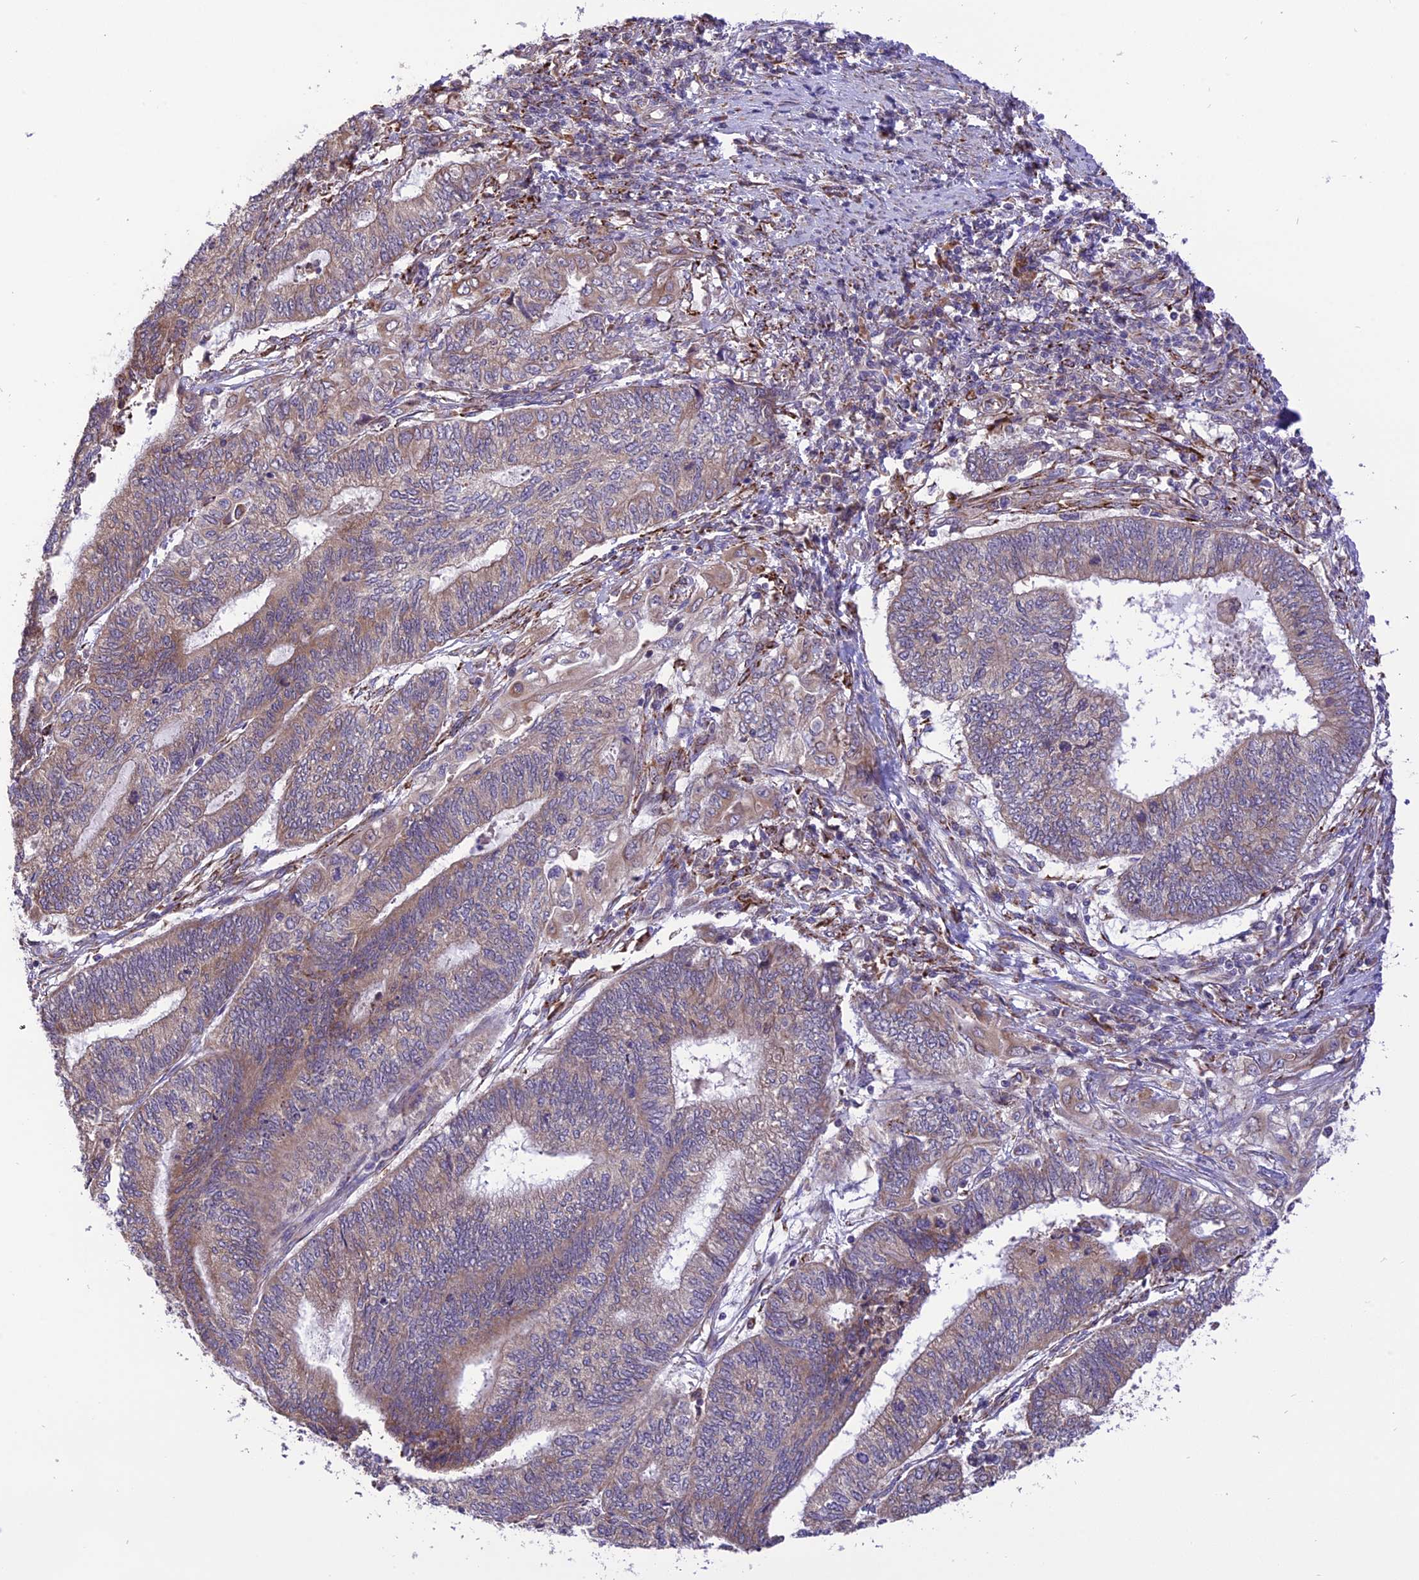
{"staining": {"intensity": "weak", "quantity": "25%-75%", "location": "cytoplasmic/membranous"}, "tissue": "endometrial cancer", "cell_type": "Tumor cells", "image_type": "cancer", "snomed": [{"axis": "morphology", "description": "Adenocarcinoma, NOS"}, {"axis": "topography", "description": "Uterus"}, {"axis": "topography", "description": "Endometrium"}], "caption": "High-power microscopy captured an immunohistochemistry (IHC) micrograph of endometrial cancer, revealing weak cytoplasmic/membranous staining in approximately 25%-75% of tumor cells.", "gene": "ARMCX6", "patient": {"sex": "female", "age": 70}}